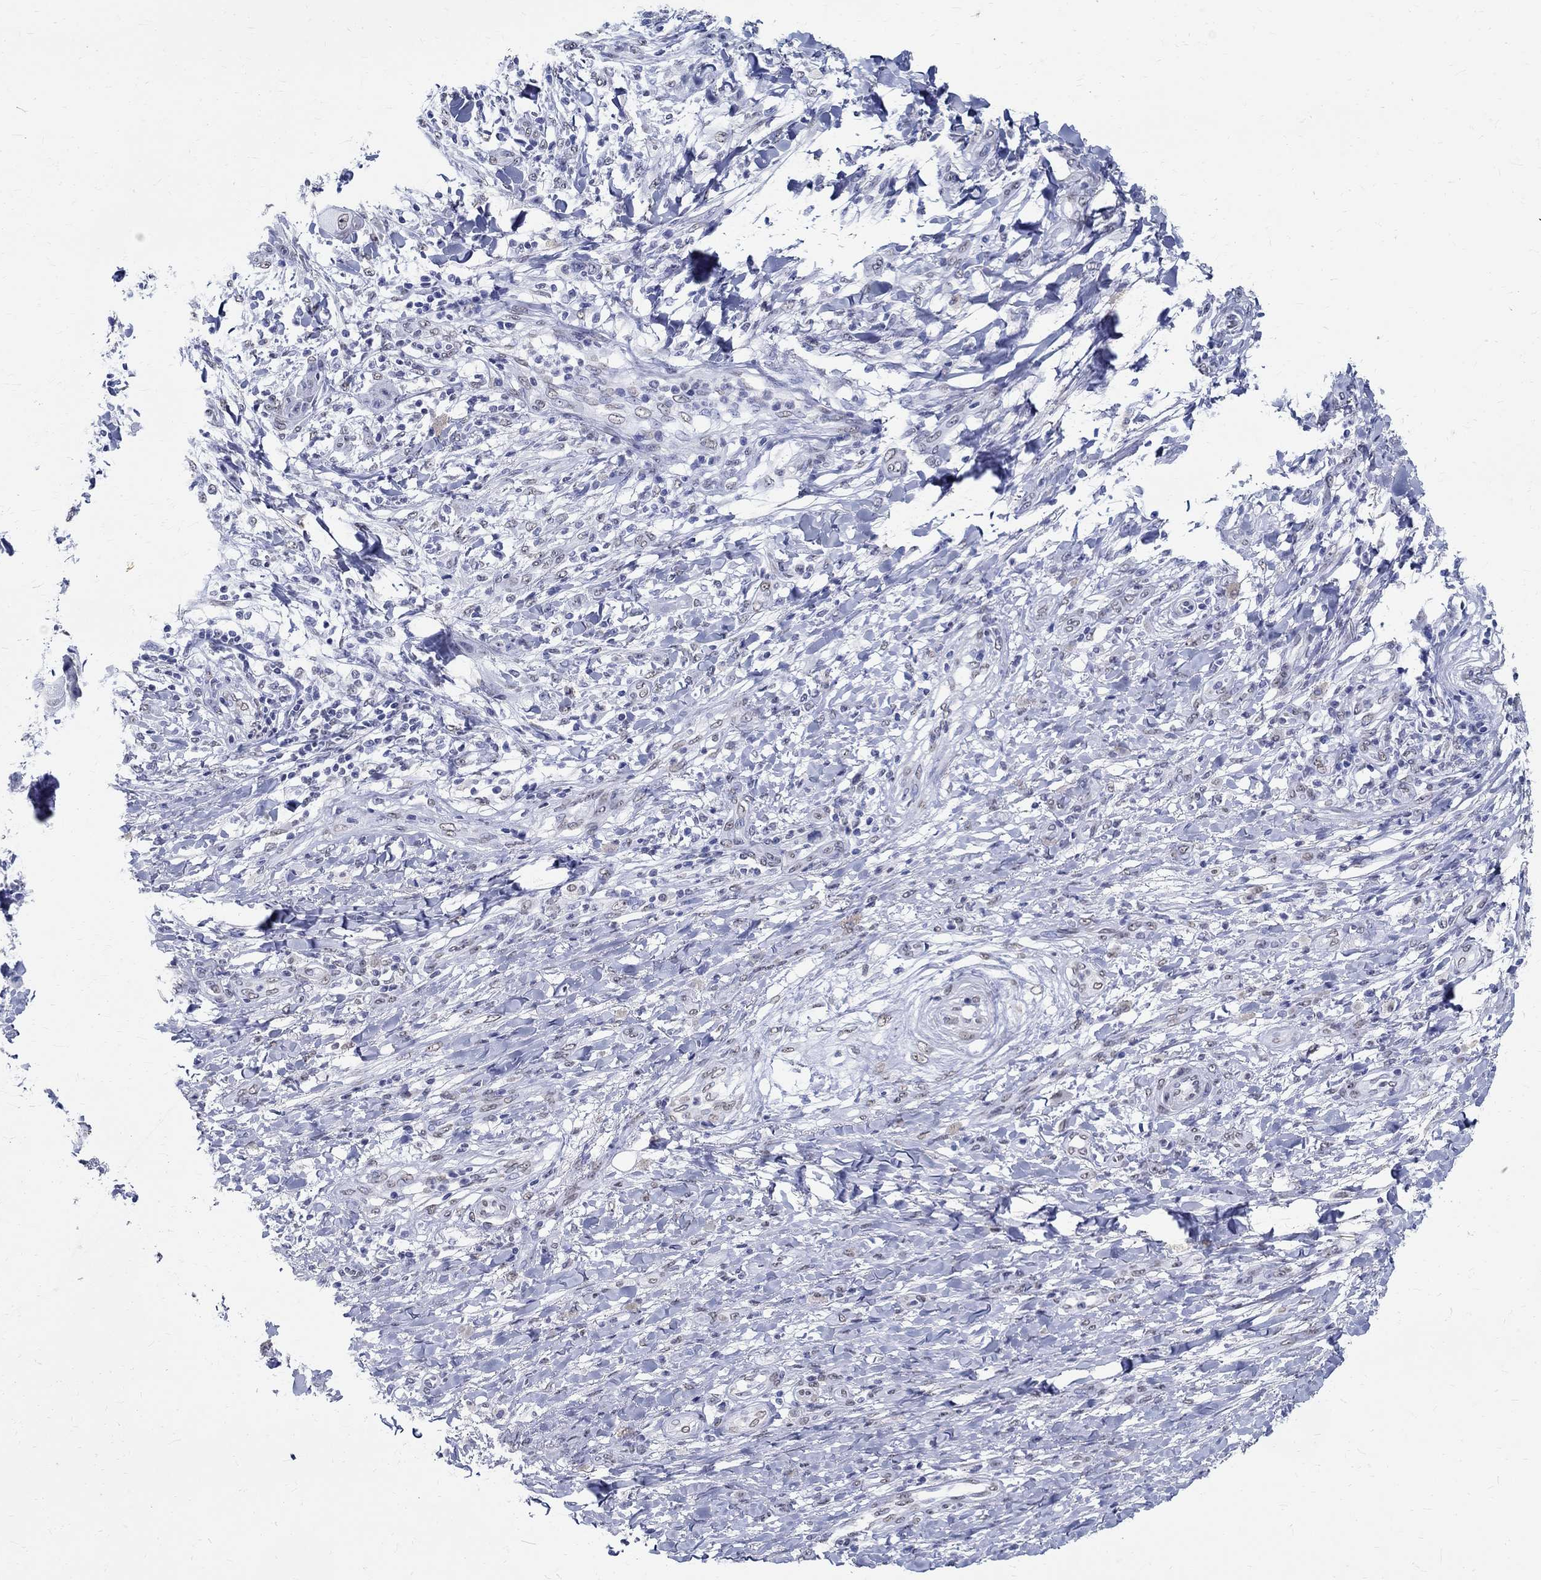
{"staining": {"intensity": "weak", "quantity": "<25%", "location": "nuclear"}, "tissue": "skin cancer", "cell_type": "Tumor cells", "image_type": "cancer", "snomed": [{"axis": "morphology", "description": "Squamous cell carcinoma, NOS"}, {"axis": "topography", "description": "Skin"}], "caption": "Protein analysis of squamous cell carcinoma (skin) demonstrates no significant positivity in tumor cells.", "gene": "TSPAN16", "patient": {"sex": "male", "age": 62}}